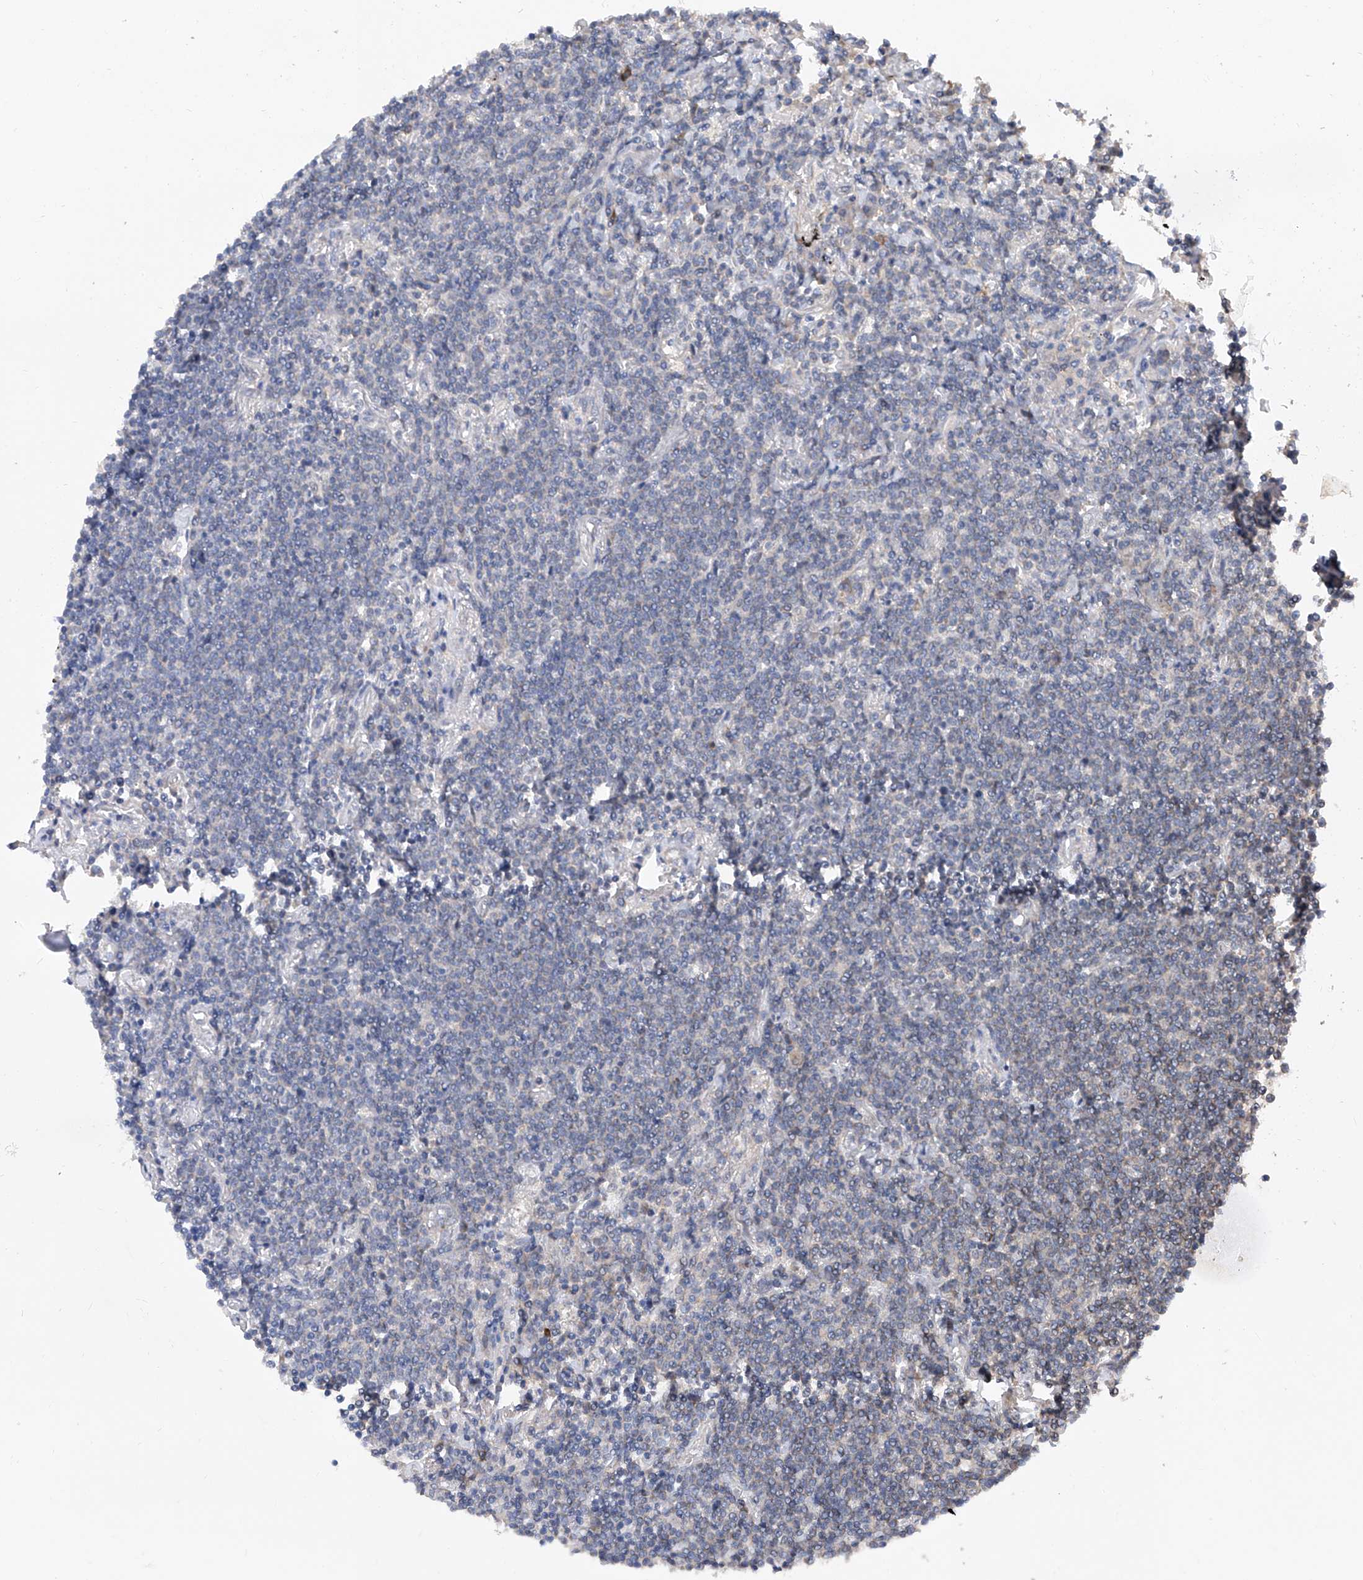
{"staining": {"intensity": "negative", "quantity": "none", "location": "none"}, "tissue": "lymphoma", "cell_type": "Tumor cells", "image_type": "cancer", "snomed": [{"axis": "morphology", "description": "Malignant lymphoma, non-Hodgkin's type, Low grade"}, {"axis": "topography", "description": "Lung"}], "caption": "Malignant lymphoma, non-Hodgkin's type (low-grade) was stained to show a protein in brown. There is no significant expression in tumor cells.", "gene": "USP45", "patient": {"sex": "female", "age": 71}}